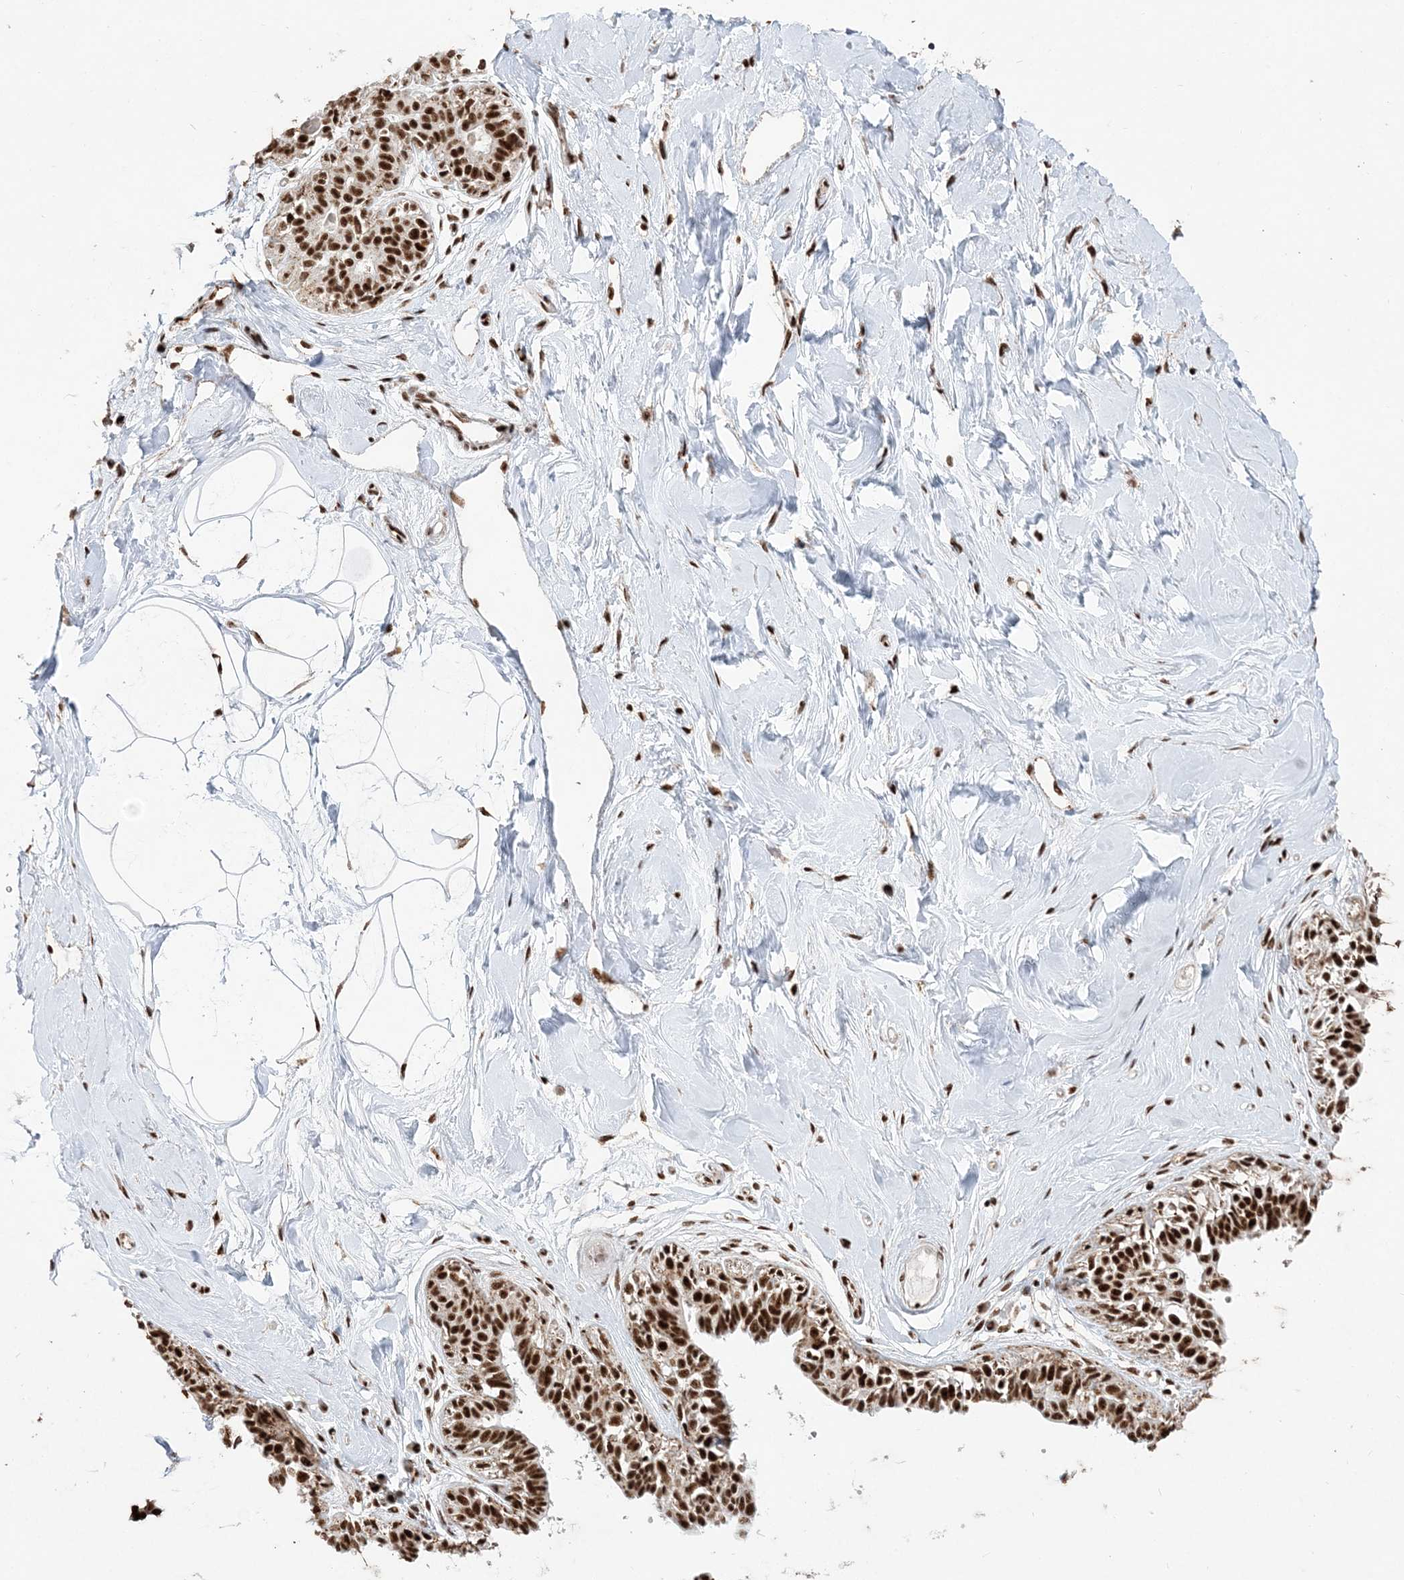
{"staining": {"intensity": "strong", "quantity": ">75%", "location": "nuclear"}, "tissue": "breast", "cell_type": "Adipocytes", "image_type": "normal", "snomed": [{"axis": "morphology", "description": "Normal tissue, NOS"}, {"axis": "topography", "description": "Breast"}], "caption": "A micrograph showing strong nuclear staining in about >75% of adipocytes in benign breast, as visualized by brown immunohistochemical staining.", "gene": "RBM17", "patient": {"sex": "female", "age": 45}}